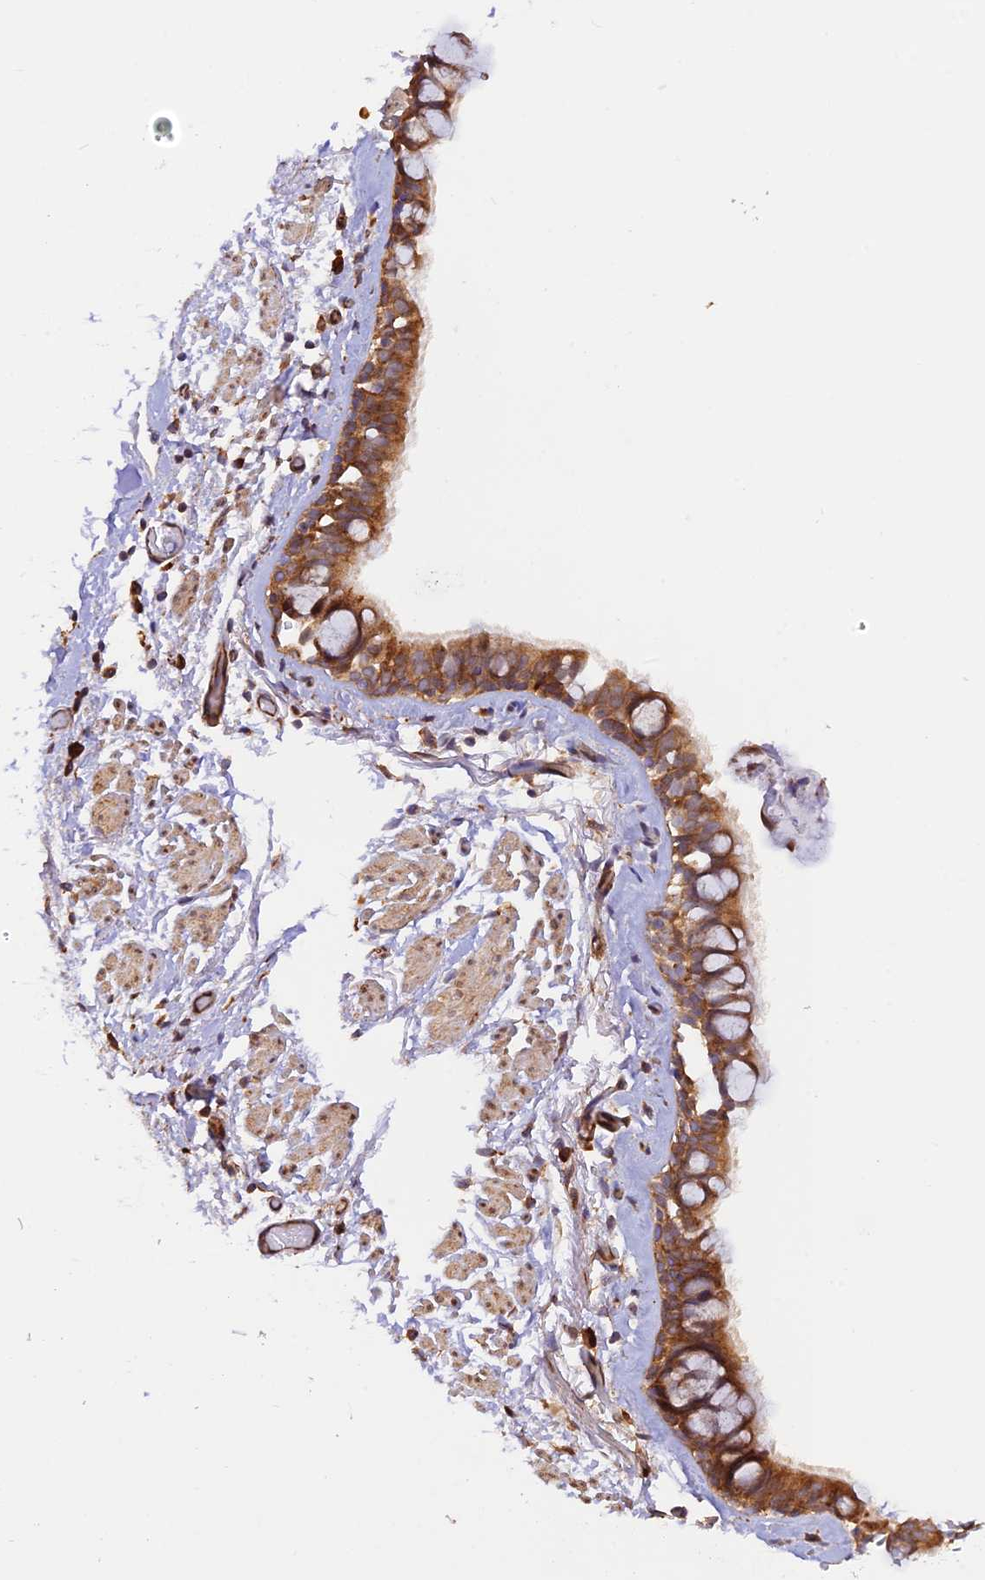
{"staining": {"intensity": "strong", "quantity": ">75%", "location": "cytoplasmic/membranous"}, "tissue": "bronchus", "cell_type": "Respiratory epithelial cells", "image_type": "normal", "snomed": [{"axis": "morphology", "description": "Normal tissue, NOS"}, {"axis": "topography", "description": "Bronchus"}], "caption": "IHC photomicrograph of normal human bronchus stained for a protein (brown), which shows high levels of strong cytoplasmic/membranous staining in approximately >75% of respiratory epithelial cells.", "gene": "RPL5", "patient": {"sex": "male", "age": 65}}